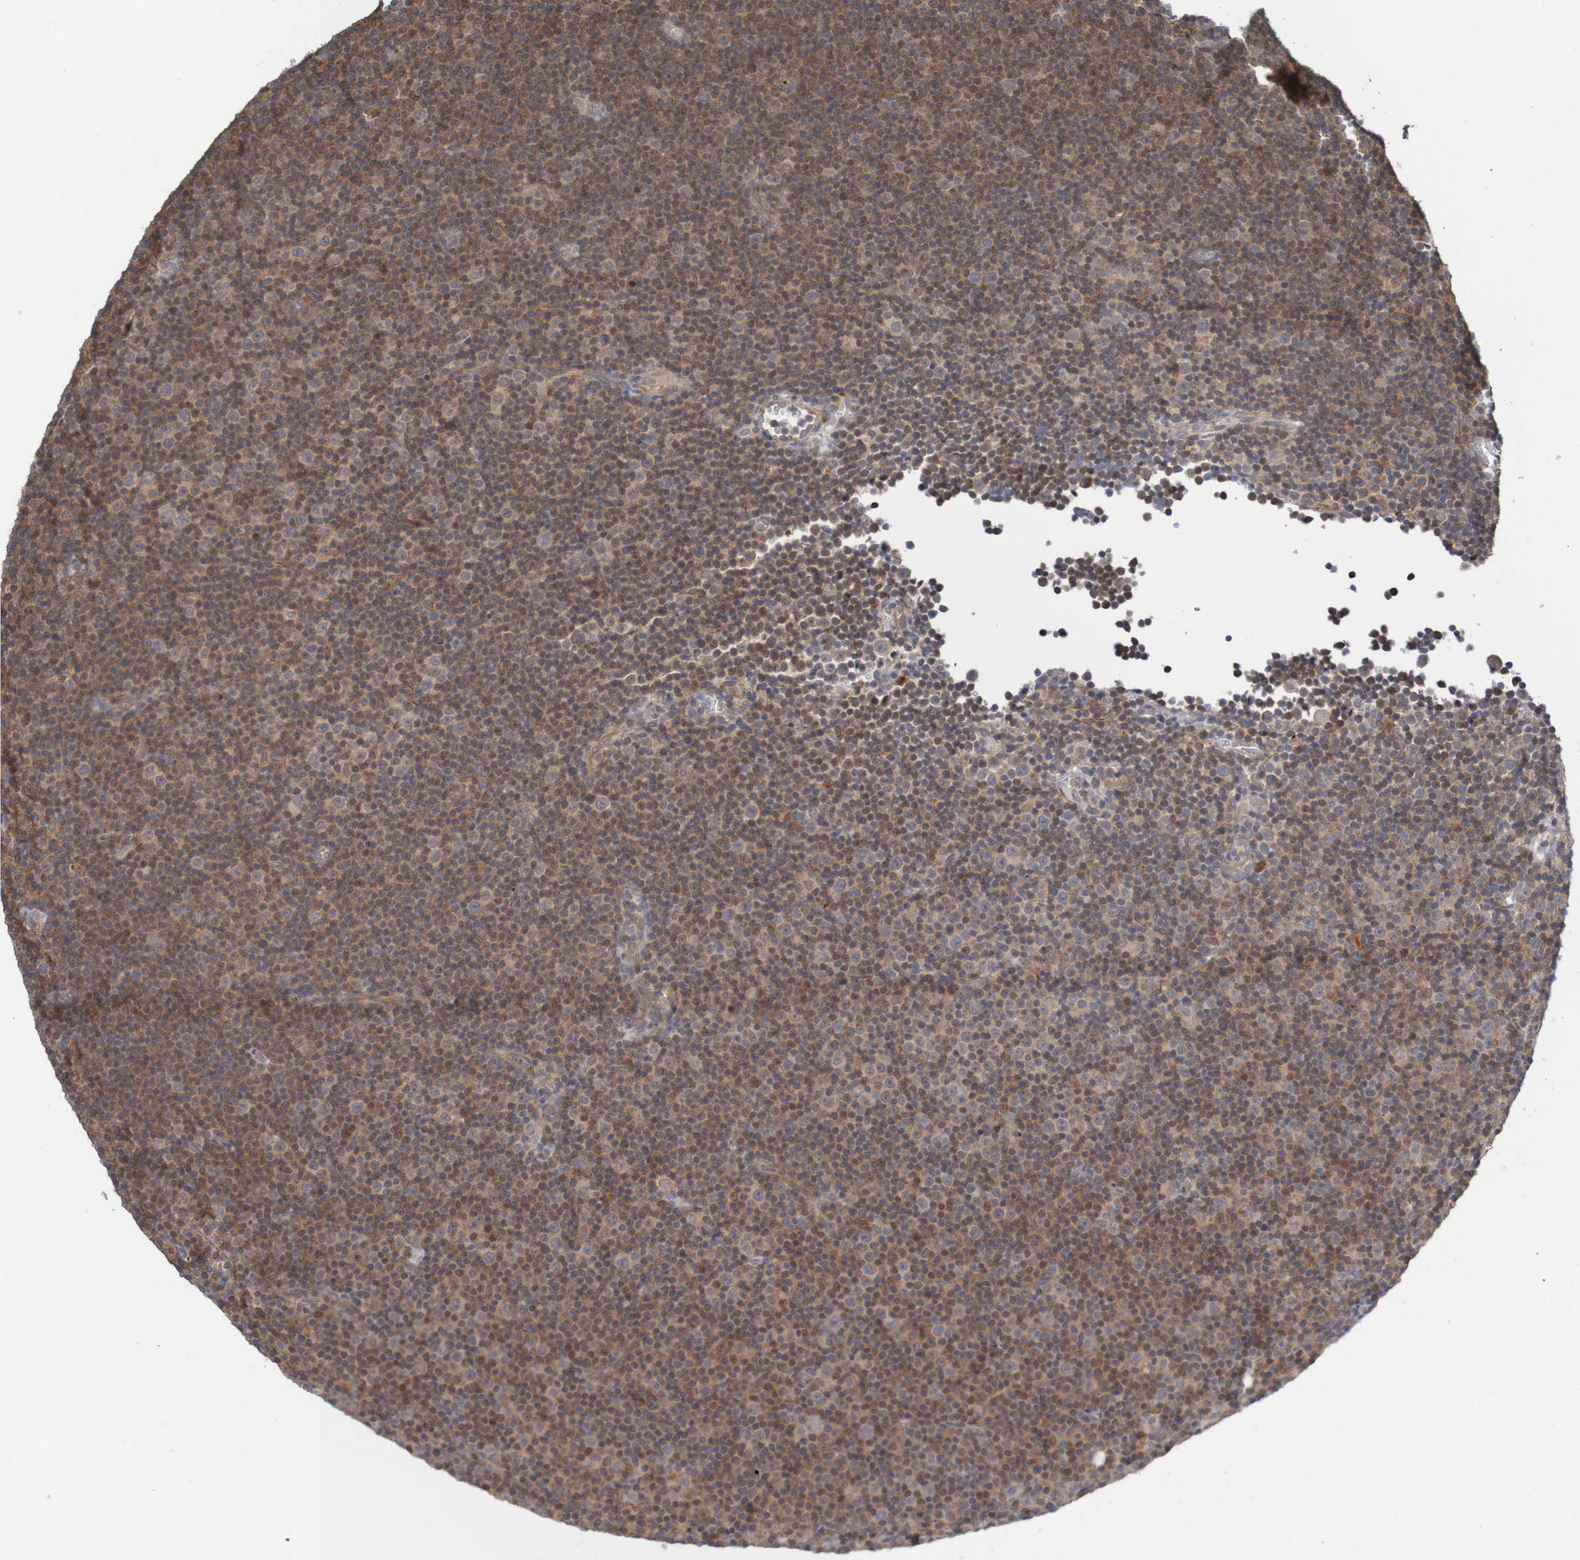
{"staining": {"intensity": "moderate", "quantity": ">75%", "location": "cytoplasmic/membranous"}, "tissue": "lymphoma", "cell_type": "Tumor cells", "image_type": "cancer", "snomed": [{"axis": "morphology", "description": "Malignant lymphoma, non-Hodgkin's type, Low grade"}, {"axis": "topography", "description": "Lymph node"}], "caption": "This is a micrograph of IHC staining of low-grade malignant lymphoma, non-Hodgkin's type, which shows moderate positivity in the cytoplasmic/membranous of tumor cells.", "gene": "ANKK1", "patient": {"sex": "female", "age": 67}}